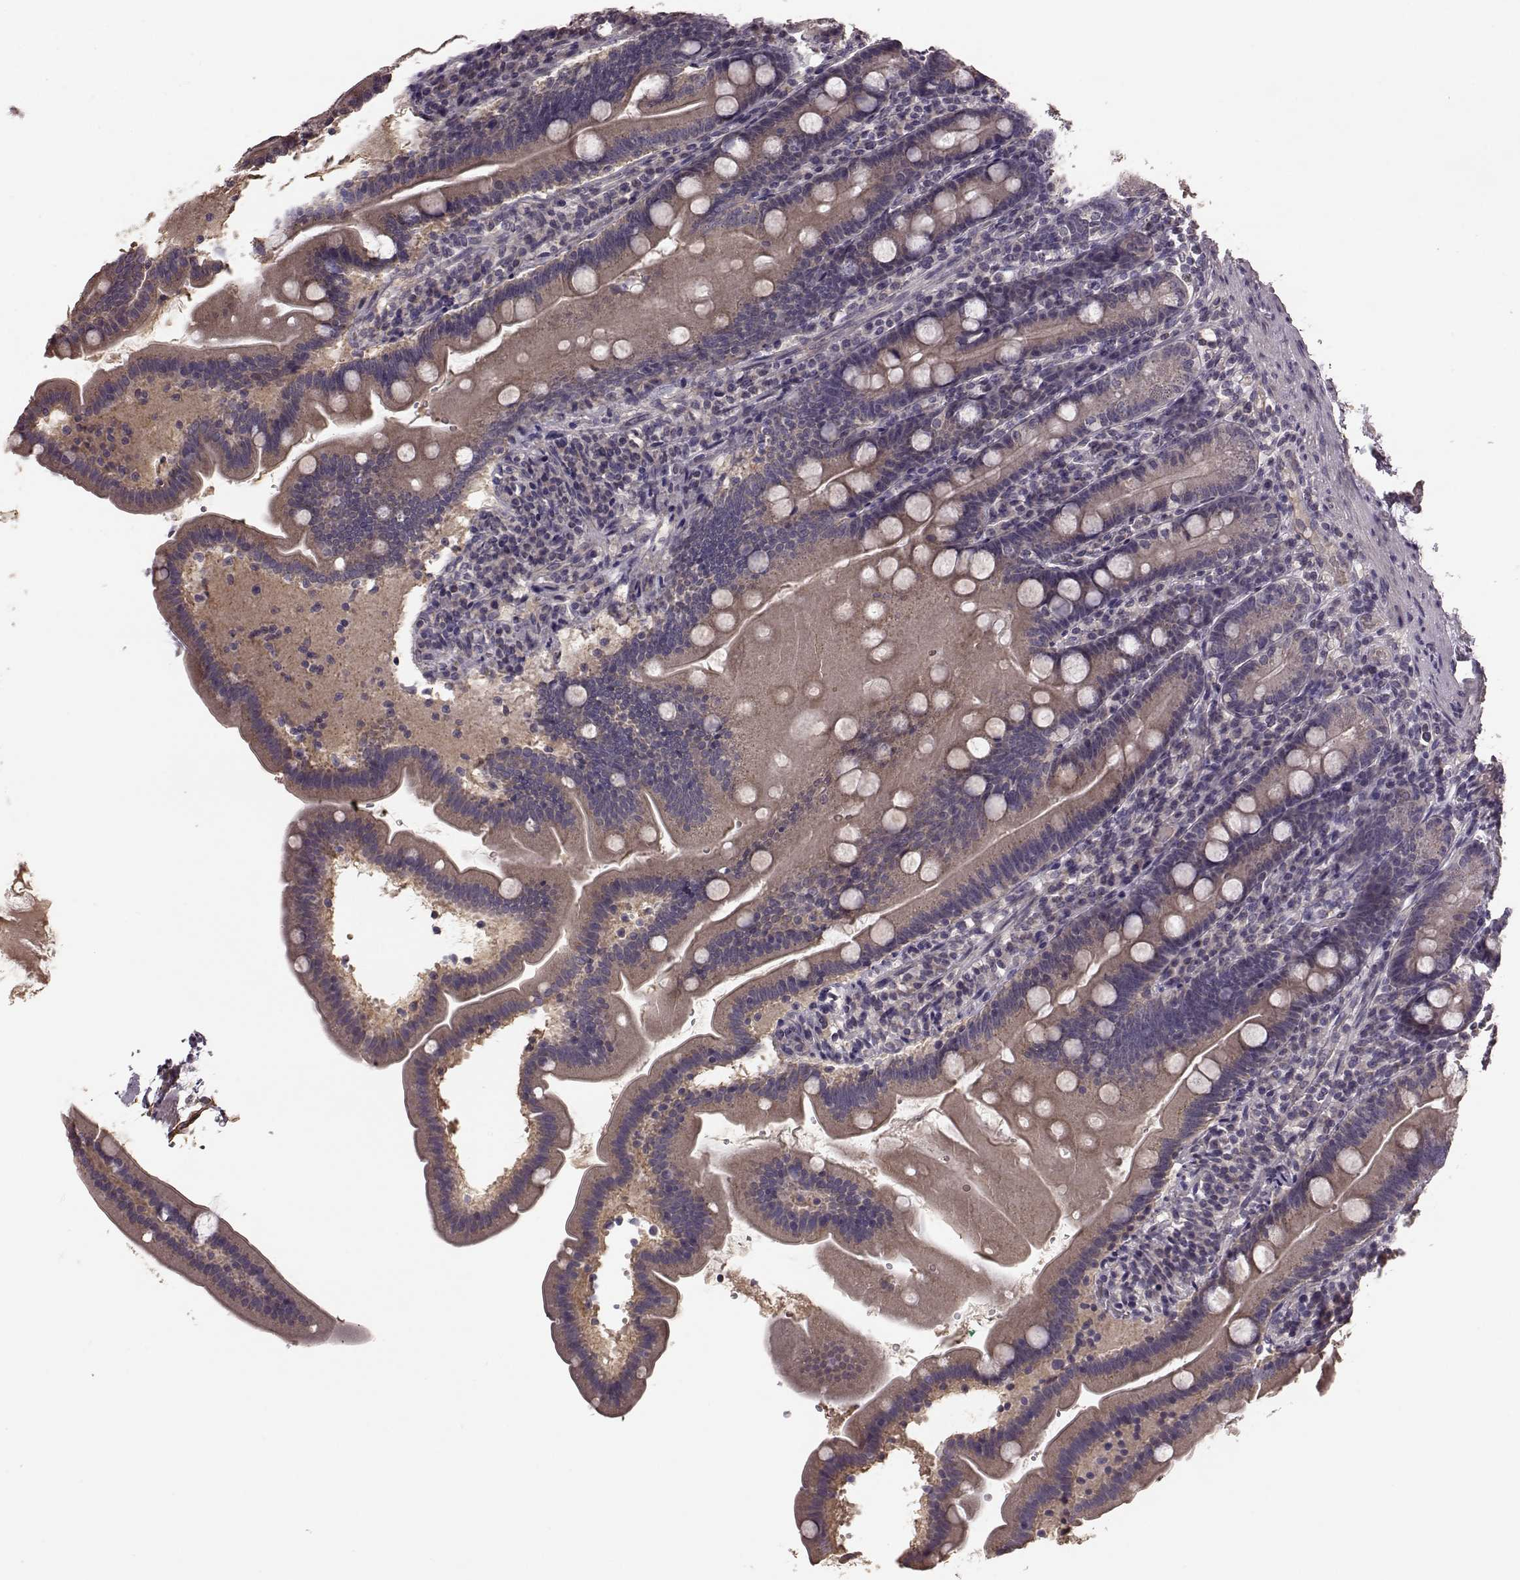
{"staining": {"intensity": "weak", "quantity": ">75%", "location": "cytoplasmic/membranous"}, "tissue": "duodenum", "cell_type": "Glandular cells", "image_type": "normal", "snomed": [{"axis": "morphology", "description": "Normal tissue, NOS"}, {"axis": "topography", "description": "Duodenum"}], "caption": "Protein staining of benign duodenum shows weak cytoplasmic/membranous staining in about >75% of glandular cells.", "gene": "NTF3", "patient": {"sex": "female", "age": 67}}